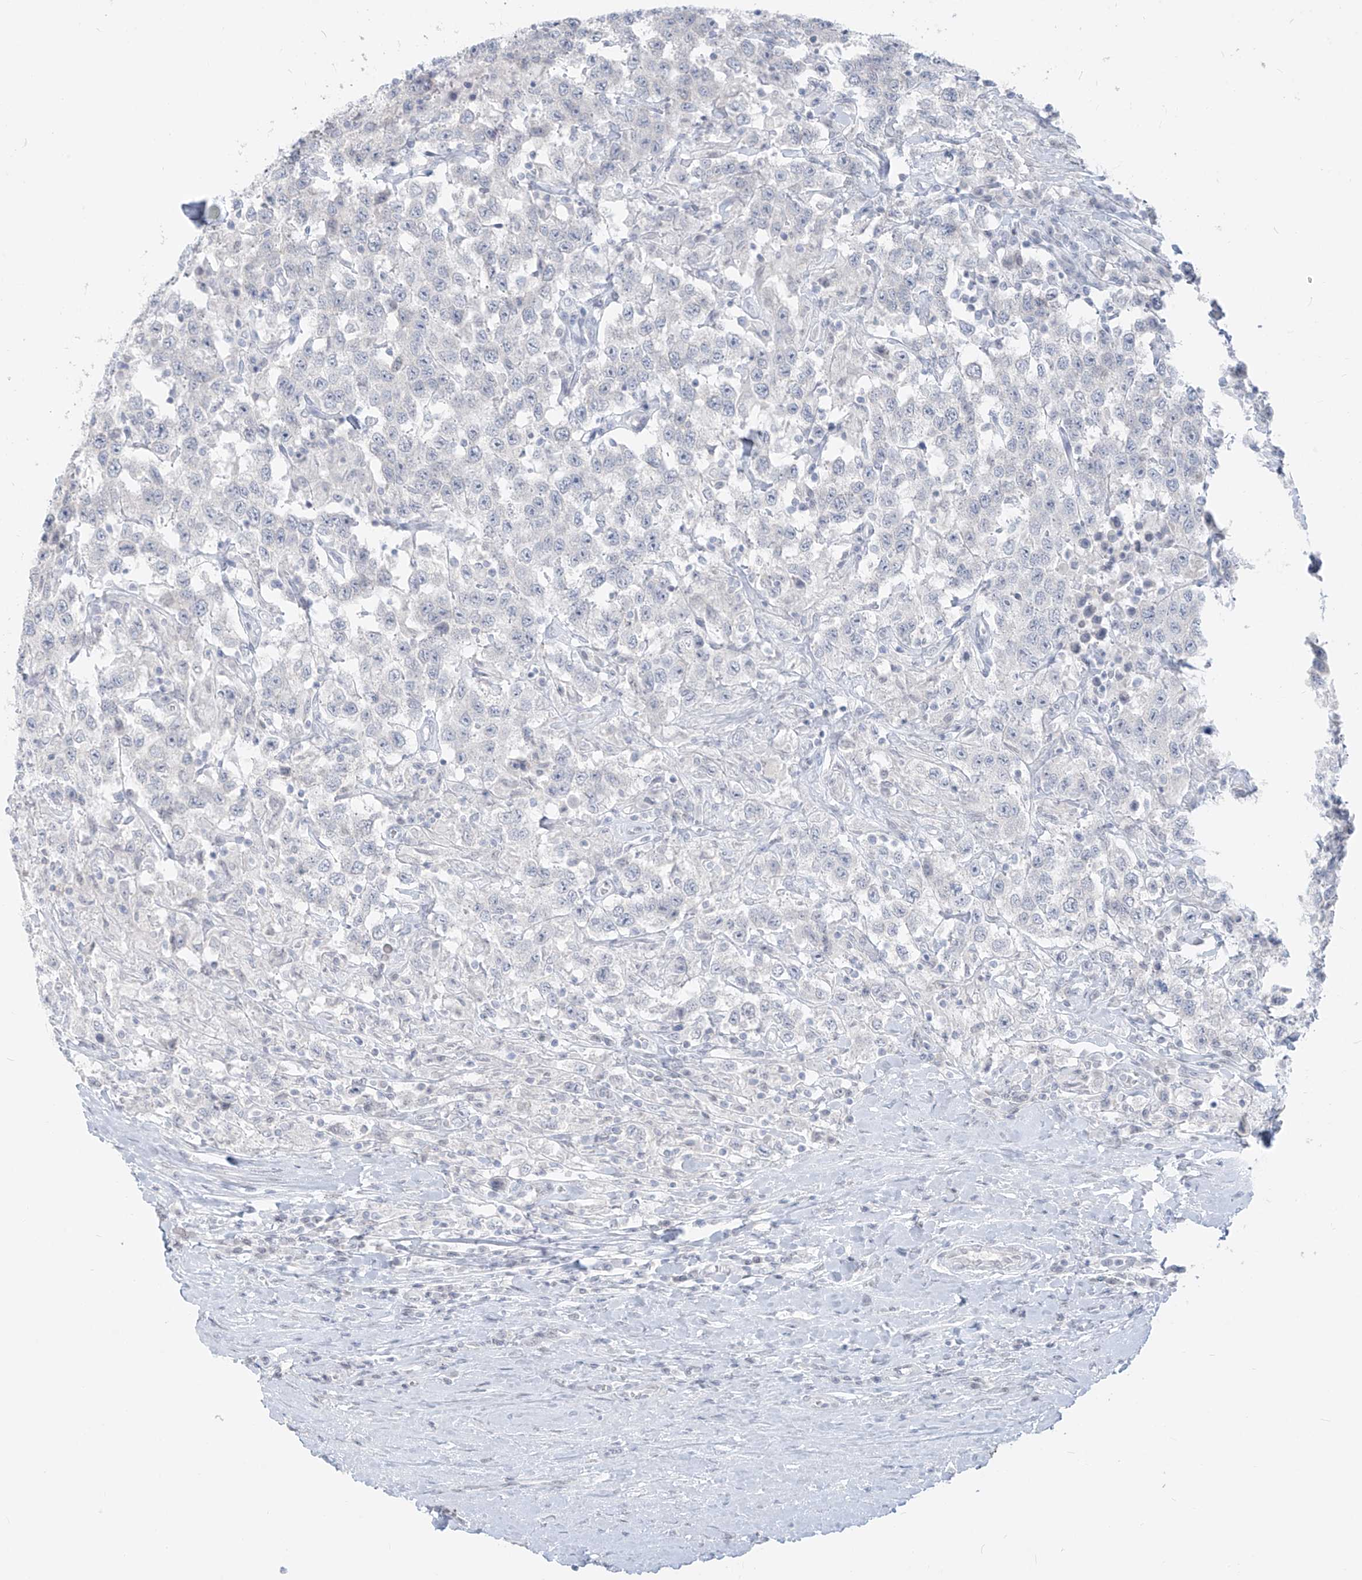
{"staining": {"intensity": "negative", "quantity": "none", "location": "none"}, "tissue": "testis cancer", "cell_type": "Tumor cells", "image_type": "cancer", "snomed": [{"axis": "morphology", "description": "Seminoma, NOS"}, {"axis": "topography", "description": "Testis"}], "caption": "High magnification brightfield microscopy of seminoma (testis) stained with DAB (3,3'-diaminobenzidine) (brown) and counterstained with hematoxylin (blue): tumor cells show no significant expression. (Immunohistochemistry (ihc), brightfield microscopy, high magnification).", "gene": "OSBPL7", "patient": {"sex": "male", "age": 41}}